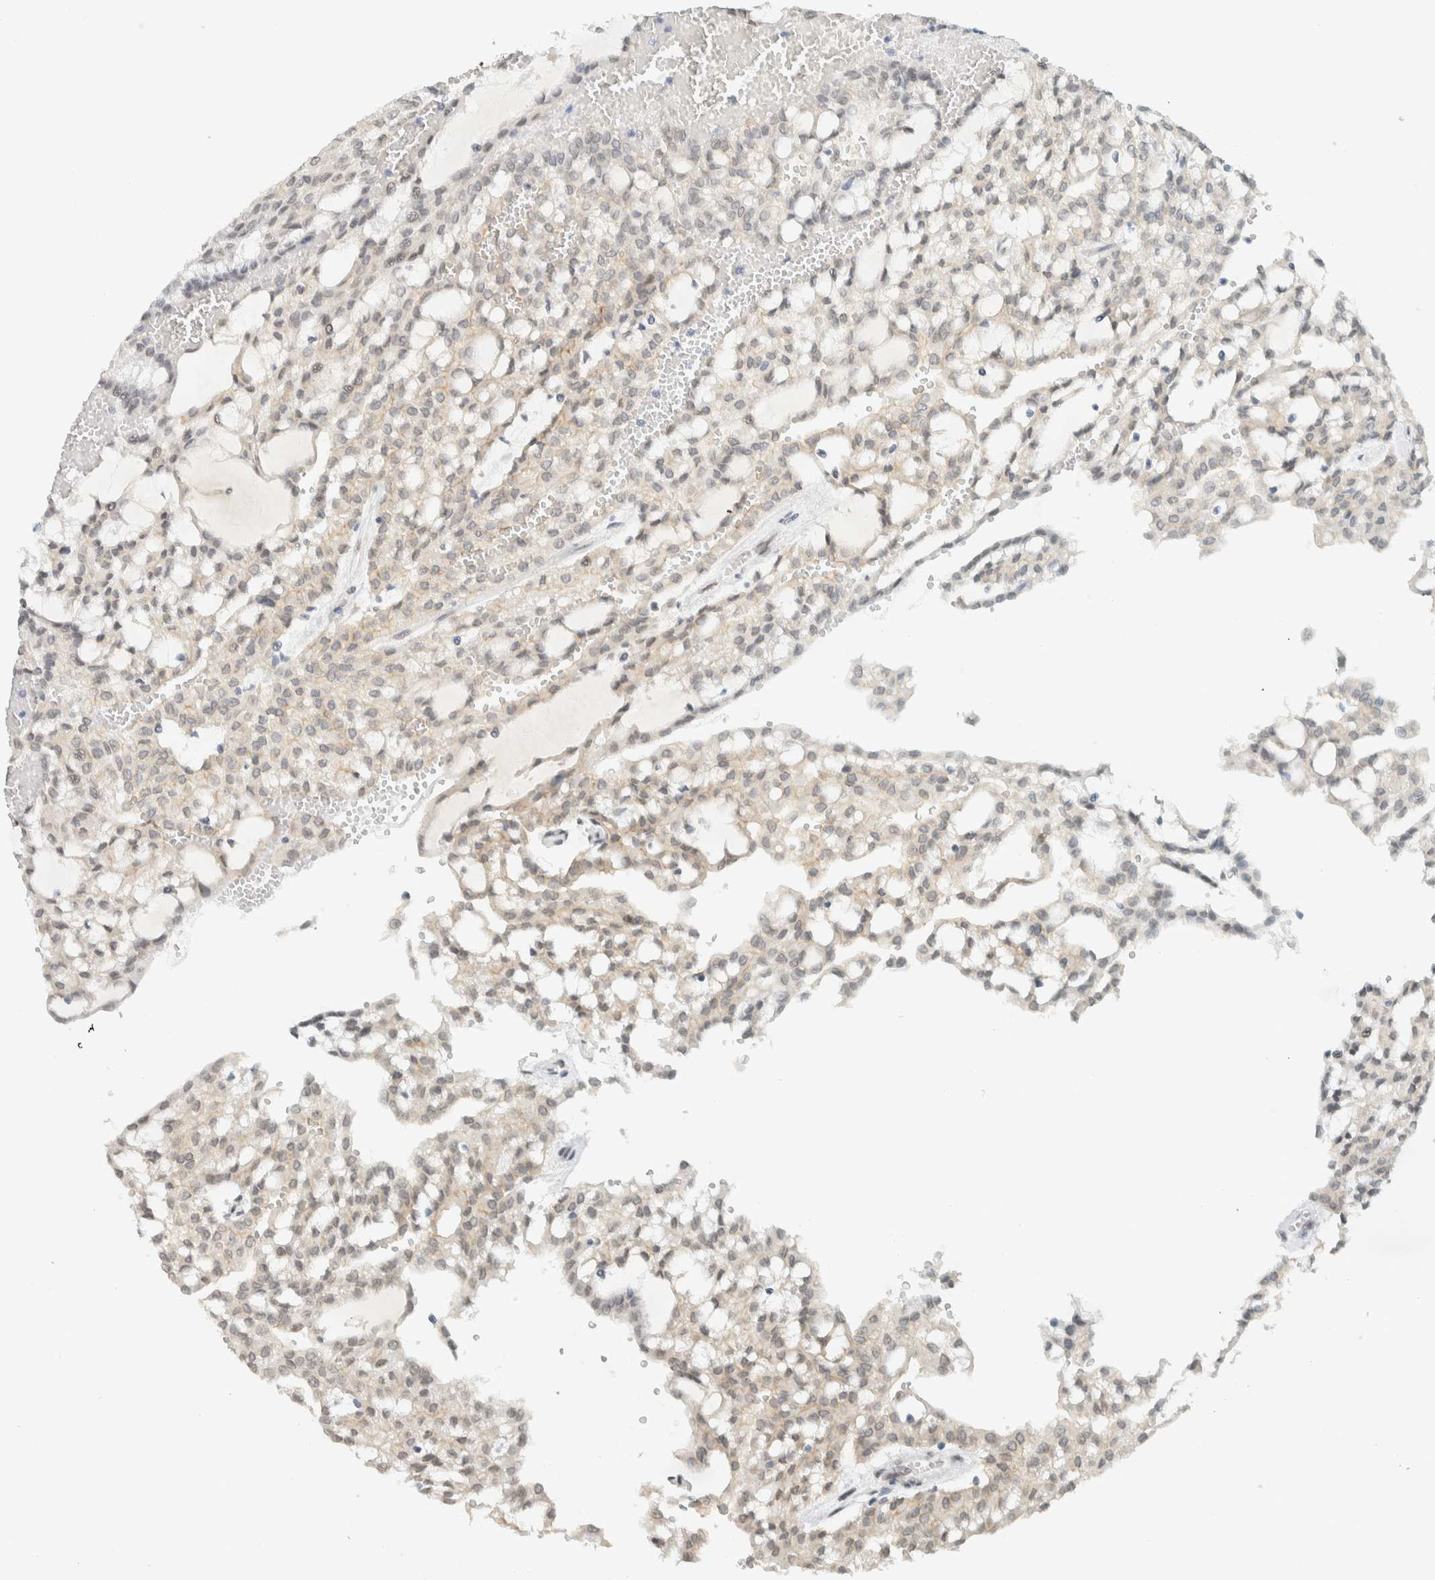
{"staining": {"intensity": "weak", "quantity": "<25%", "location": "cytoplasmic/membranous"}, "tissue": "renal cancer", "cell_type": "Tumor cells", "image_type": "cancer", "snomed": [{"axis": "morphology", "description": "Adenocarcinoma, NOS"}, {"axis": "topography", "description": "Kidney"}], "caption": "This is a histopathology image of immunohistochemistry (IHC) staining of renal adenocarcinoma, which shows no positivity in tumor cells.", "gene": "C1QTNF12", "patient": {"sex": "male", "age": 63}}